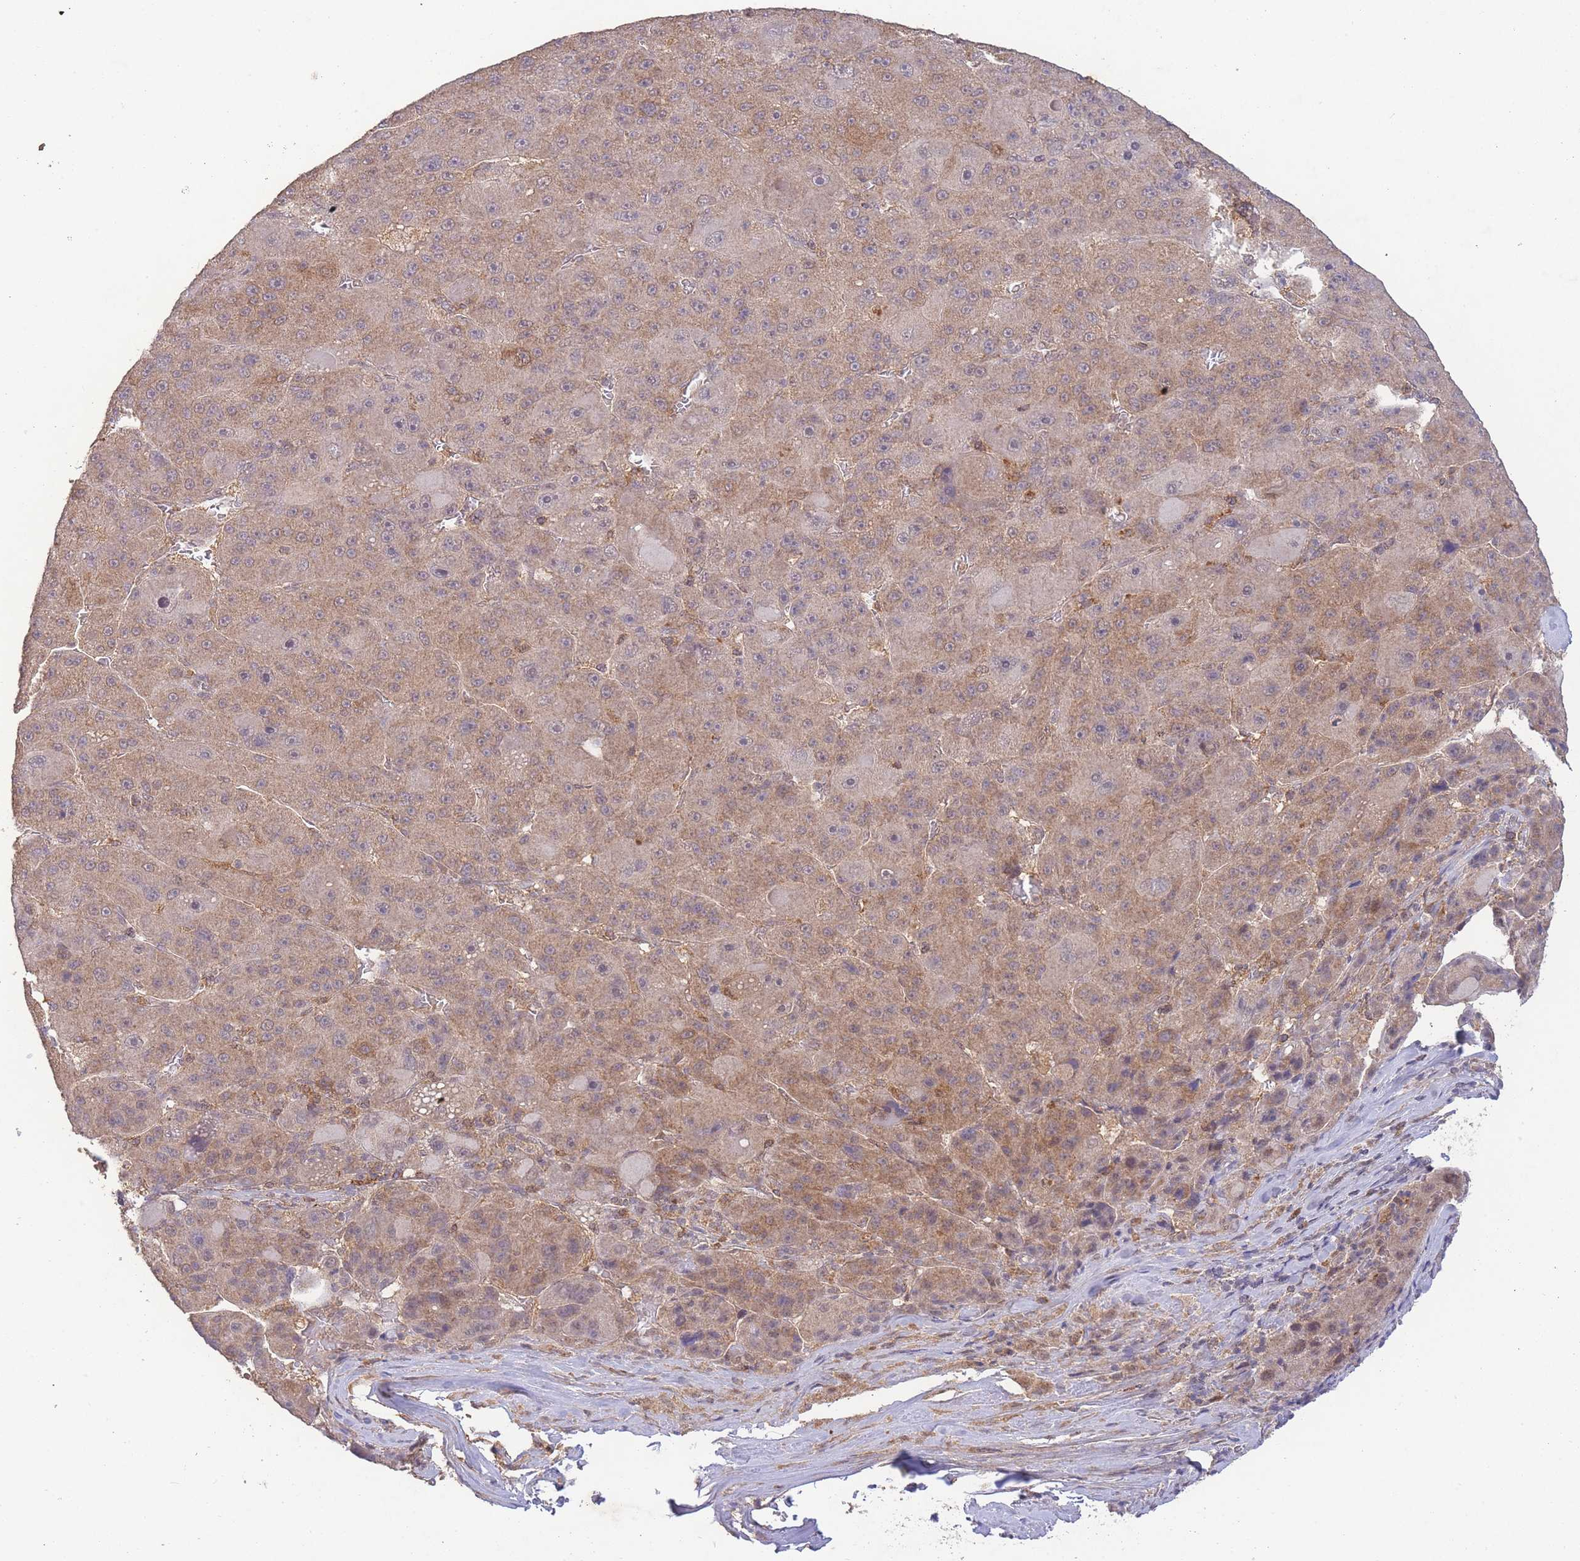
{"staining": {"intensity": "moderate", "quantity": ">75%", "location": "cytoplasmic/membranous"}, "tissue": "liver cancer", "cell_type": "Tumor cells", "image_type": "cancer", "snomed": [{"axis": "morphology", "description": "Carcinoma, Hepatocellular, NOS"}, {"axis": "topography", "description": "Liver"}], "caption": "Liver cancer stained with IHC exhibits moderate cytoplasmic/membranous positivity in about >75% of tumor cells.", "gene": "RNF144B", "patient": {"sex": "male", "age": 76}}